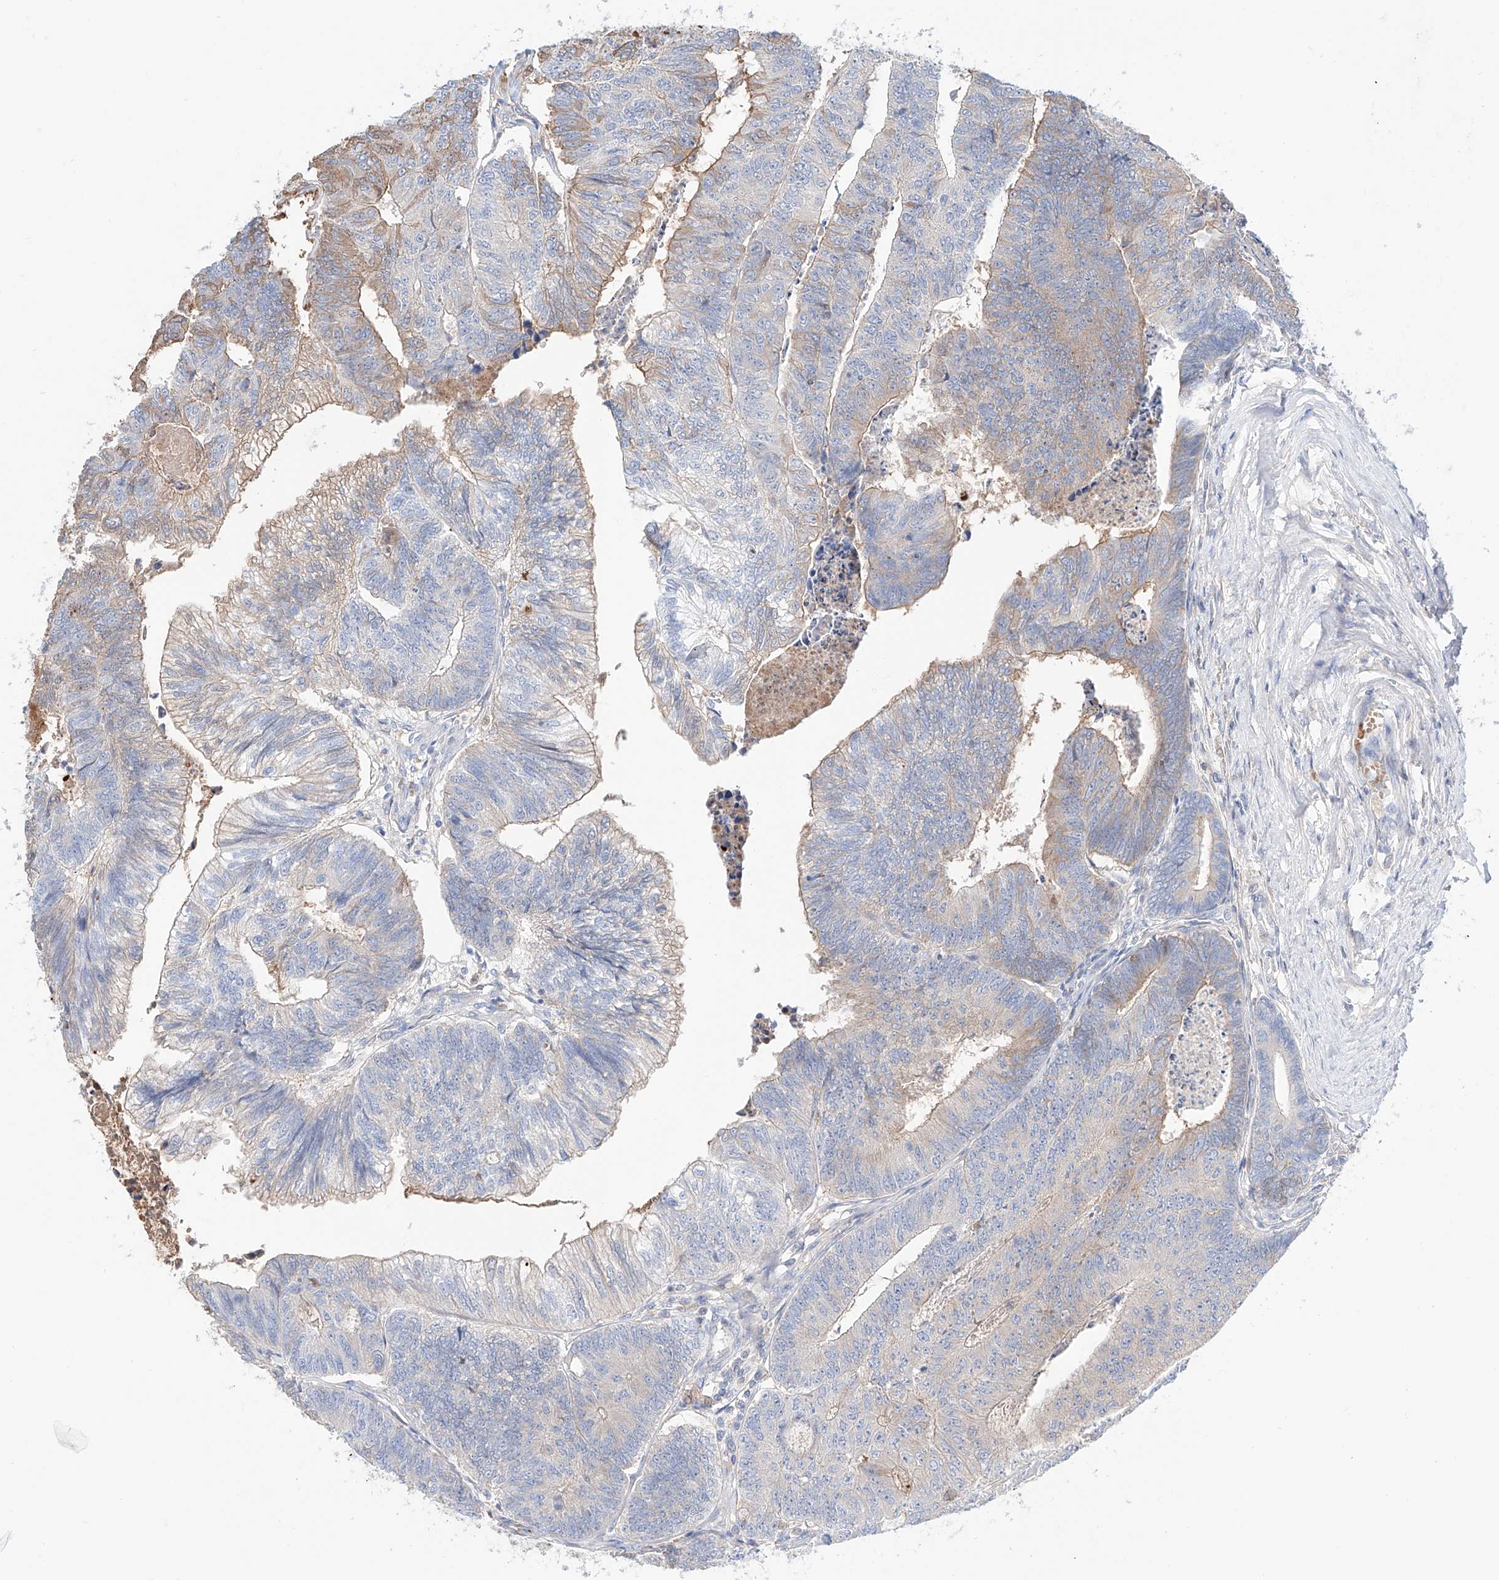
{"staining": {"intensity": "weak", "quantity": "25%-75%", "location": "cytoplasmic/membranous"}, "tissue": "colorectal cancer", "cell_type": "Tumor cells", "image_type": "cancer", "snomed": [{"axis": "morphology", "description": "Adenocarcinoma, NOS"}, {"axis": "topography", "description": "Colon"}], "caption": "Protein expression by IHC demonstrates weak cytoplasmic/membranous expression in approximately 25%-75% of tumor cells in colorectal cancer.", "gene": "PGGT1B", "patient": {"sex": "female", "age": 67}}